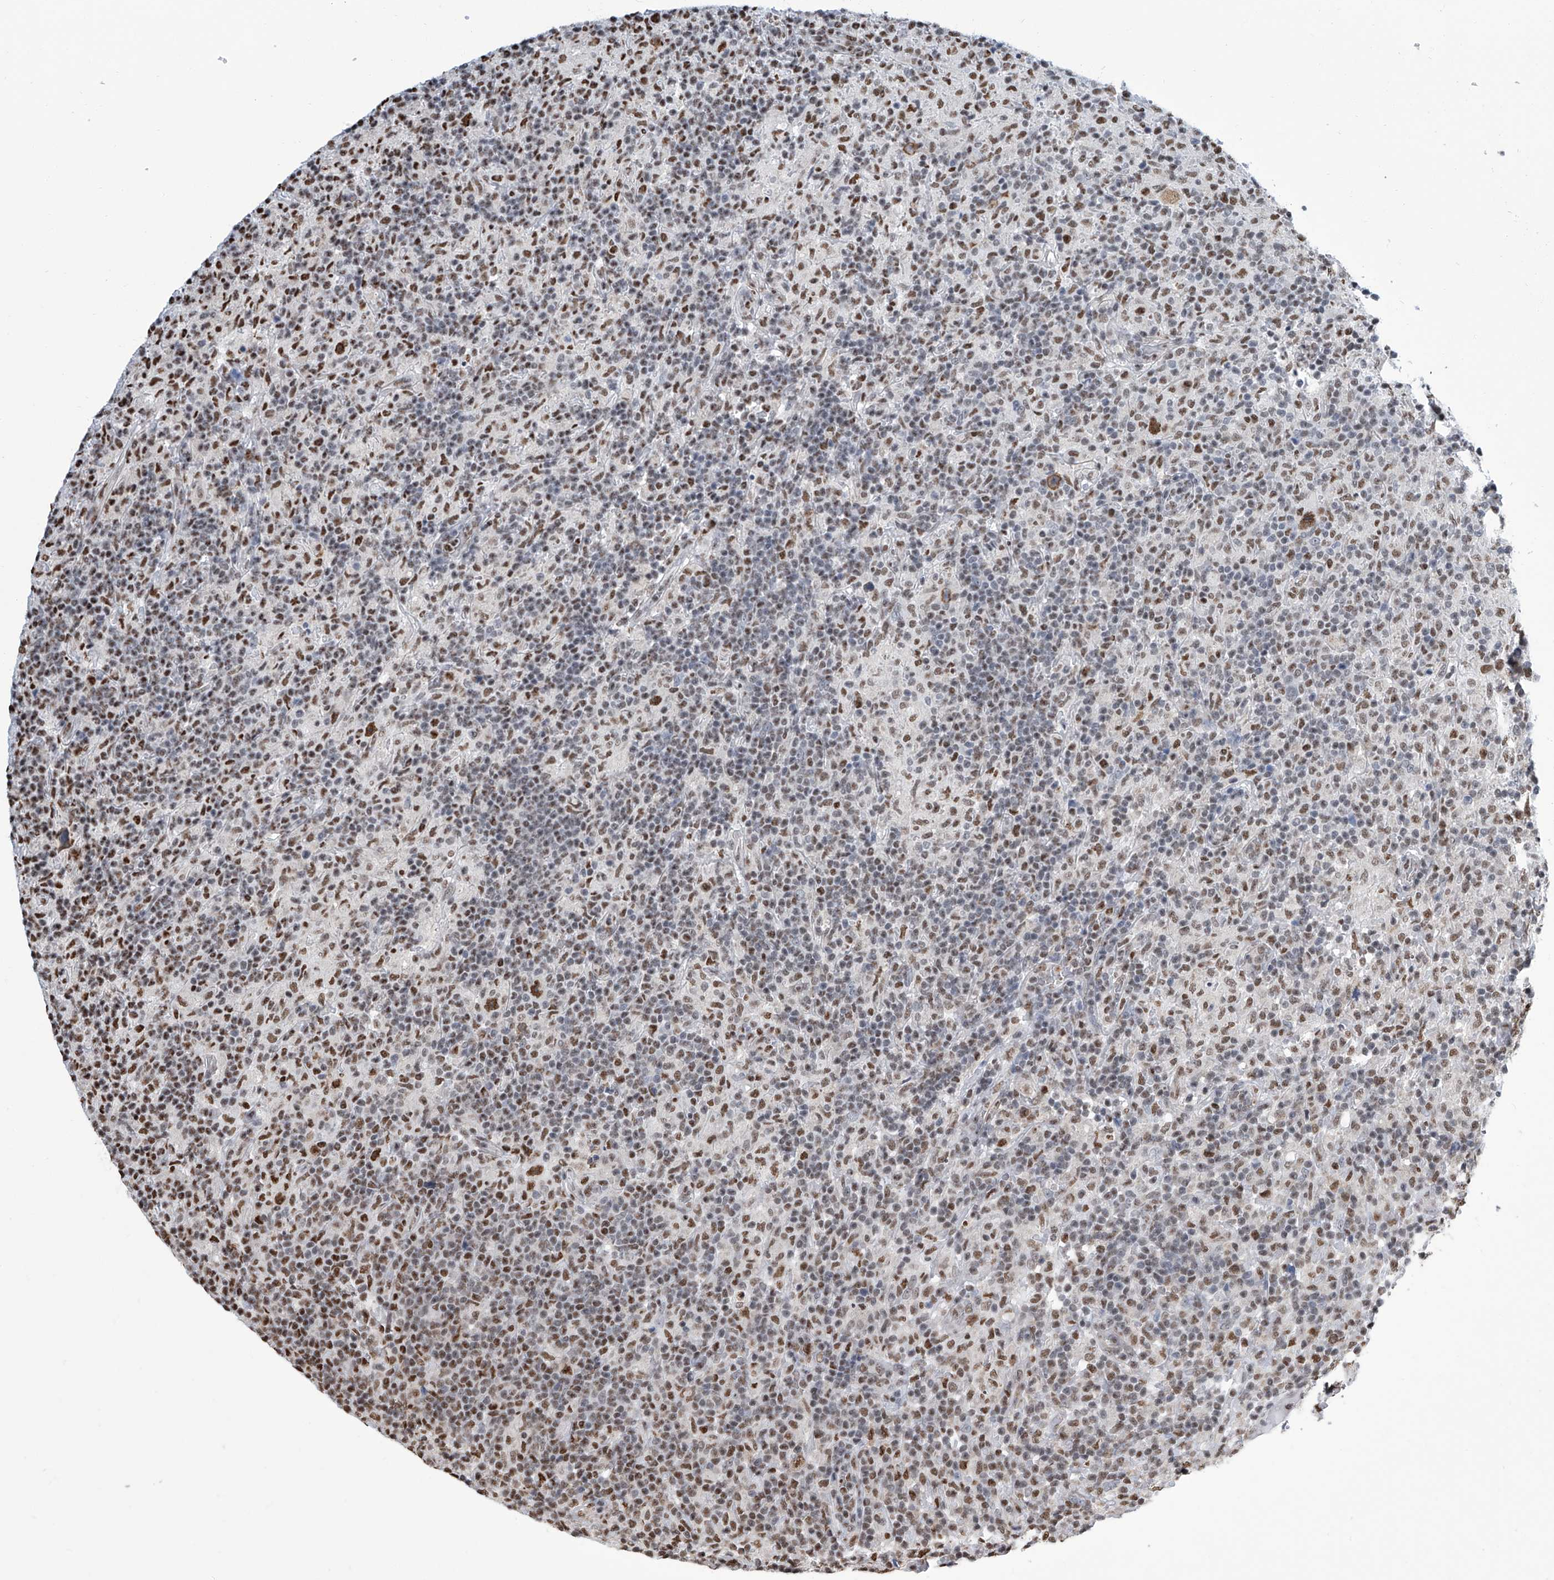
{"staining": {"intensity": "moderate", "quantity": ">75%", "location": "nuclear"}, "tissue": "lymphoma", "cell_type": "Tumor cells", "image_type": "cancer", "snomed": [{"axis": "morphology", "description": "Hodgkin's disease, NOS"}, {"axis": "topography", "description": "Lymph node"}], "caption": "Immunohistochemical staining of Hodgkin's disease reveals moderate nuclear protein expression in approximately >75% of tumor cells. The staining was performed using DAB (3,3'-diaminobenzidine), with brown indicating positive protein expression. Nuclei are stained blue with hematoxylin.", "gene": "SREBF2", "patient": {"sex": "male", "age": 70}}